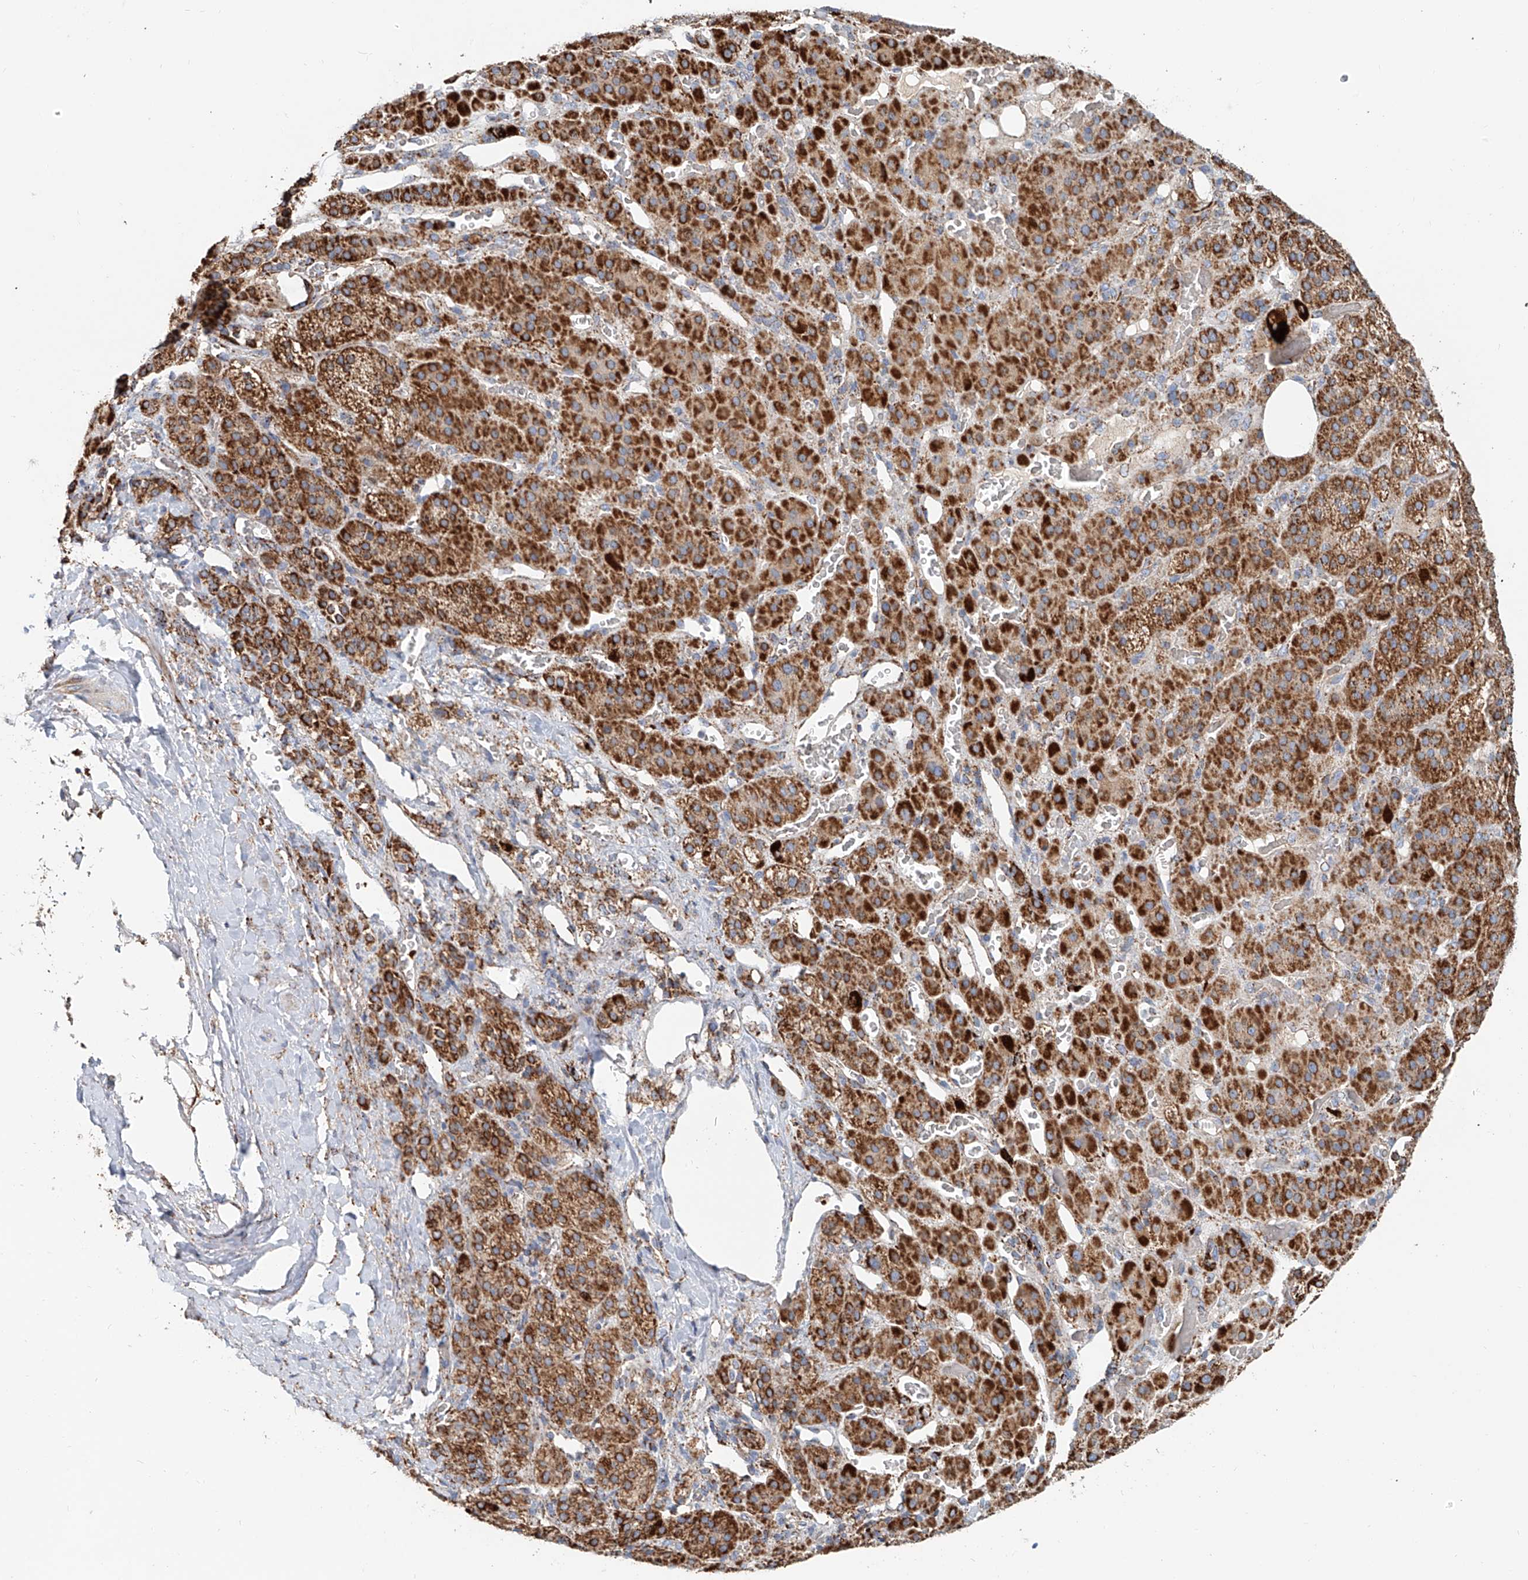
{"staining": {"intensity": "strong", "quantity": ">75%", "location": "cytoplasmic/membranous"}, "tissue": "adrenal gland", "cell_type": "Glandular cells", "image_type": "normal", "snomed": [{"axis": "morphology", "description": "Normal tissue, NOS"}, {"axis": "topography", "description": "Adrenal gland"}], "caption": "High-magnification brightfield microscopy of benign adrenal gland stained with DAB (3,3'-diaminobenzidine) (brown) and counterstained with hematoxylin (blue). glandular cells exhibit strong cytoplasmic/membranous positivity is identified in about>75% of cells.", "gene": "CARD10", "patient": {"sex": "male", "age": 57}}